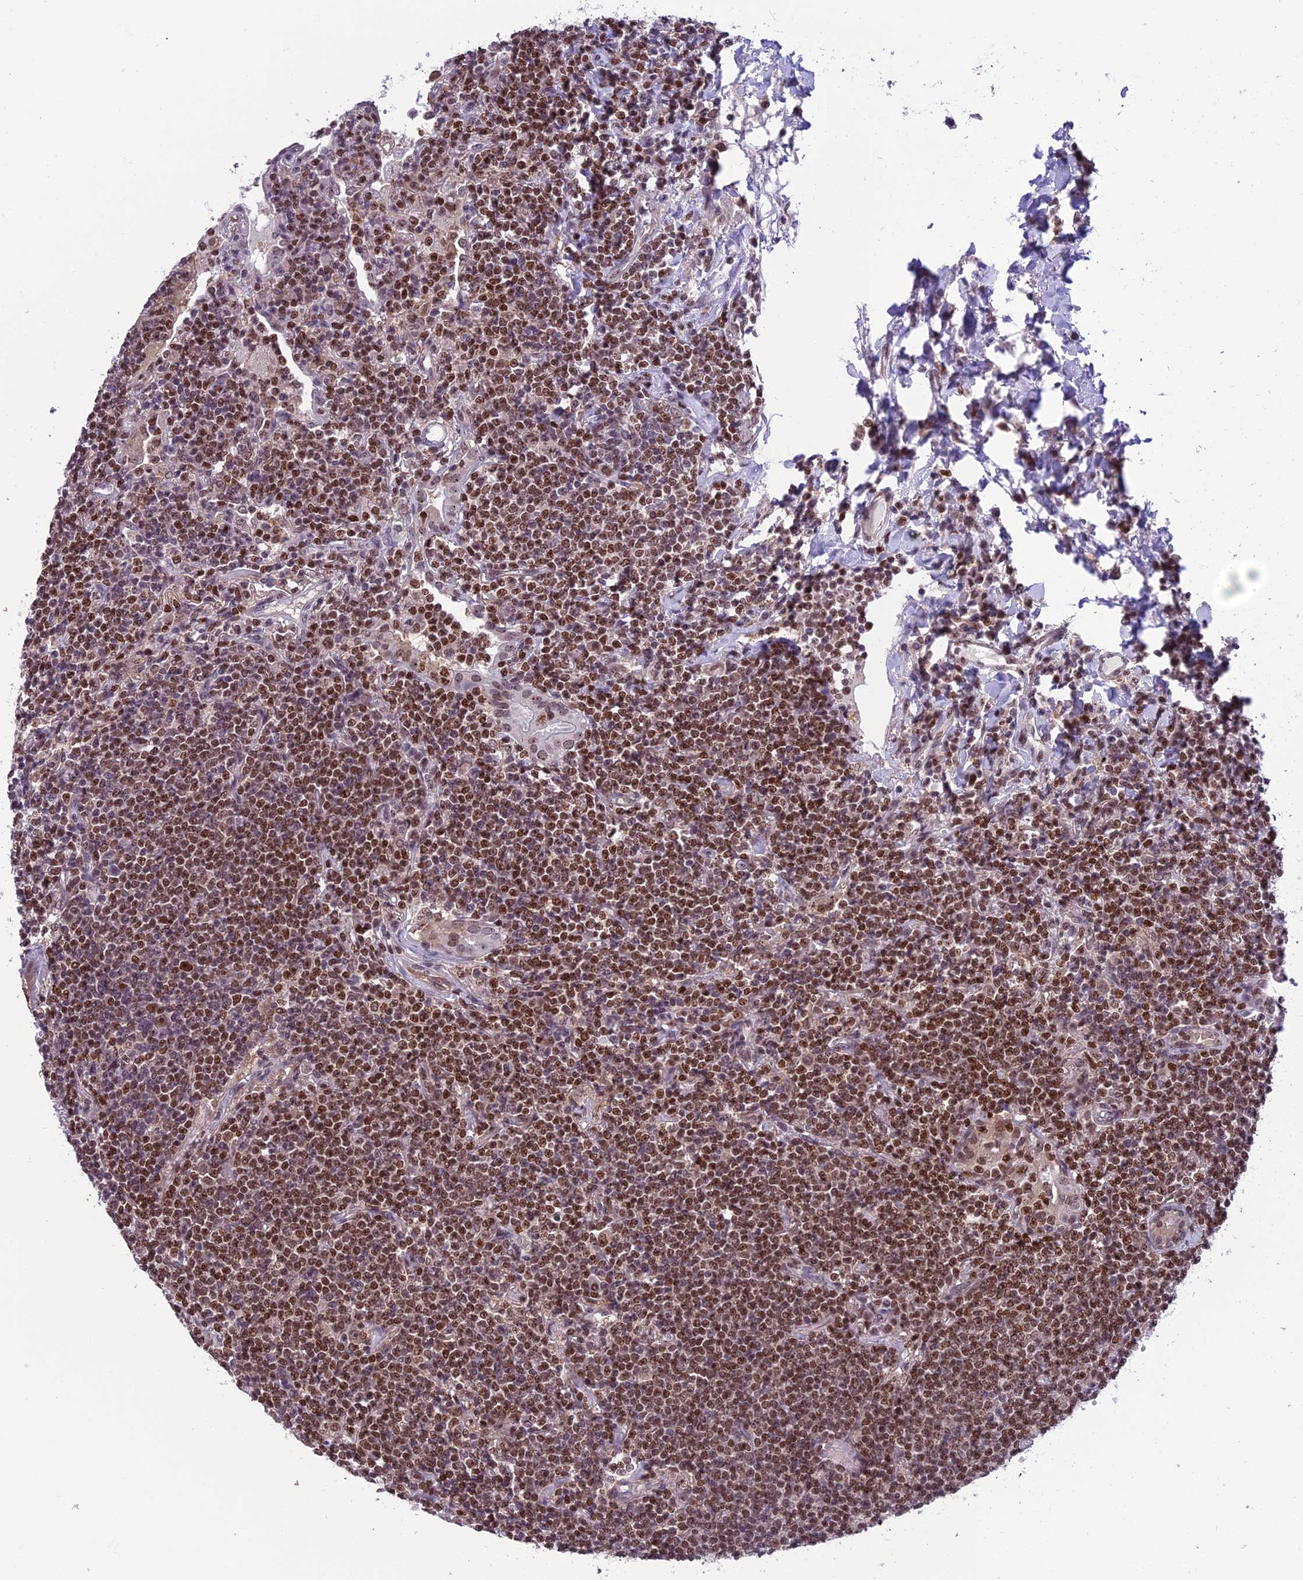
{"staining": {"intensity": "moderate", "quantity": ">75%", "location": "nuclear"}, "tissue": "lymphoma", "cell_type": "Tumor cells", "image_type": "cancer", "snomed": [{"axis": "morphology", "description": "Malignant lymphoma, non-Hodgkin's type, Low grade"}, {"axis": "topography", "description": "Lung"}], "caption": "High-magnification brightfield microscopy of malignant lymphoma, non-Hodgkin's type (low-grade) stained with DAB (3,3'-diaminobenzidine) (brown) and counterstained with hematoxylin (blue). tumor cells exhibit moderate nuclear staining is identified in about>75% of cells.", "gene": "MIS12", "patient": {"sex": "female", "age": 71}}